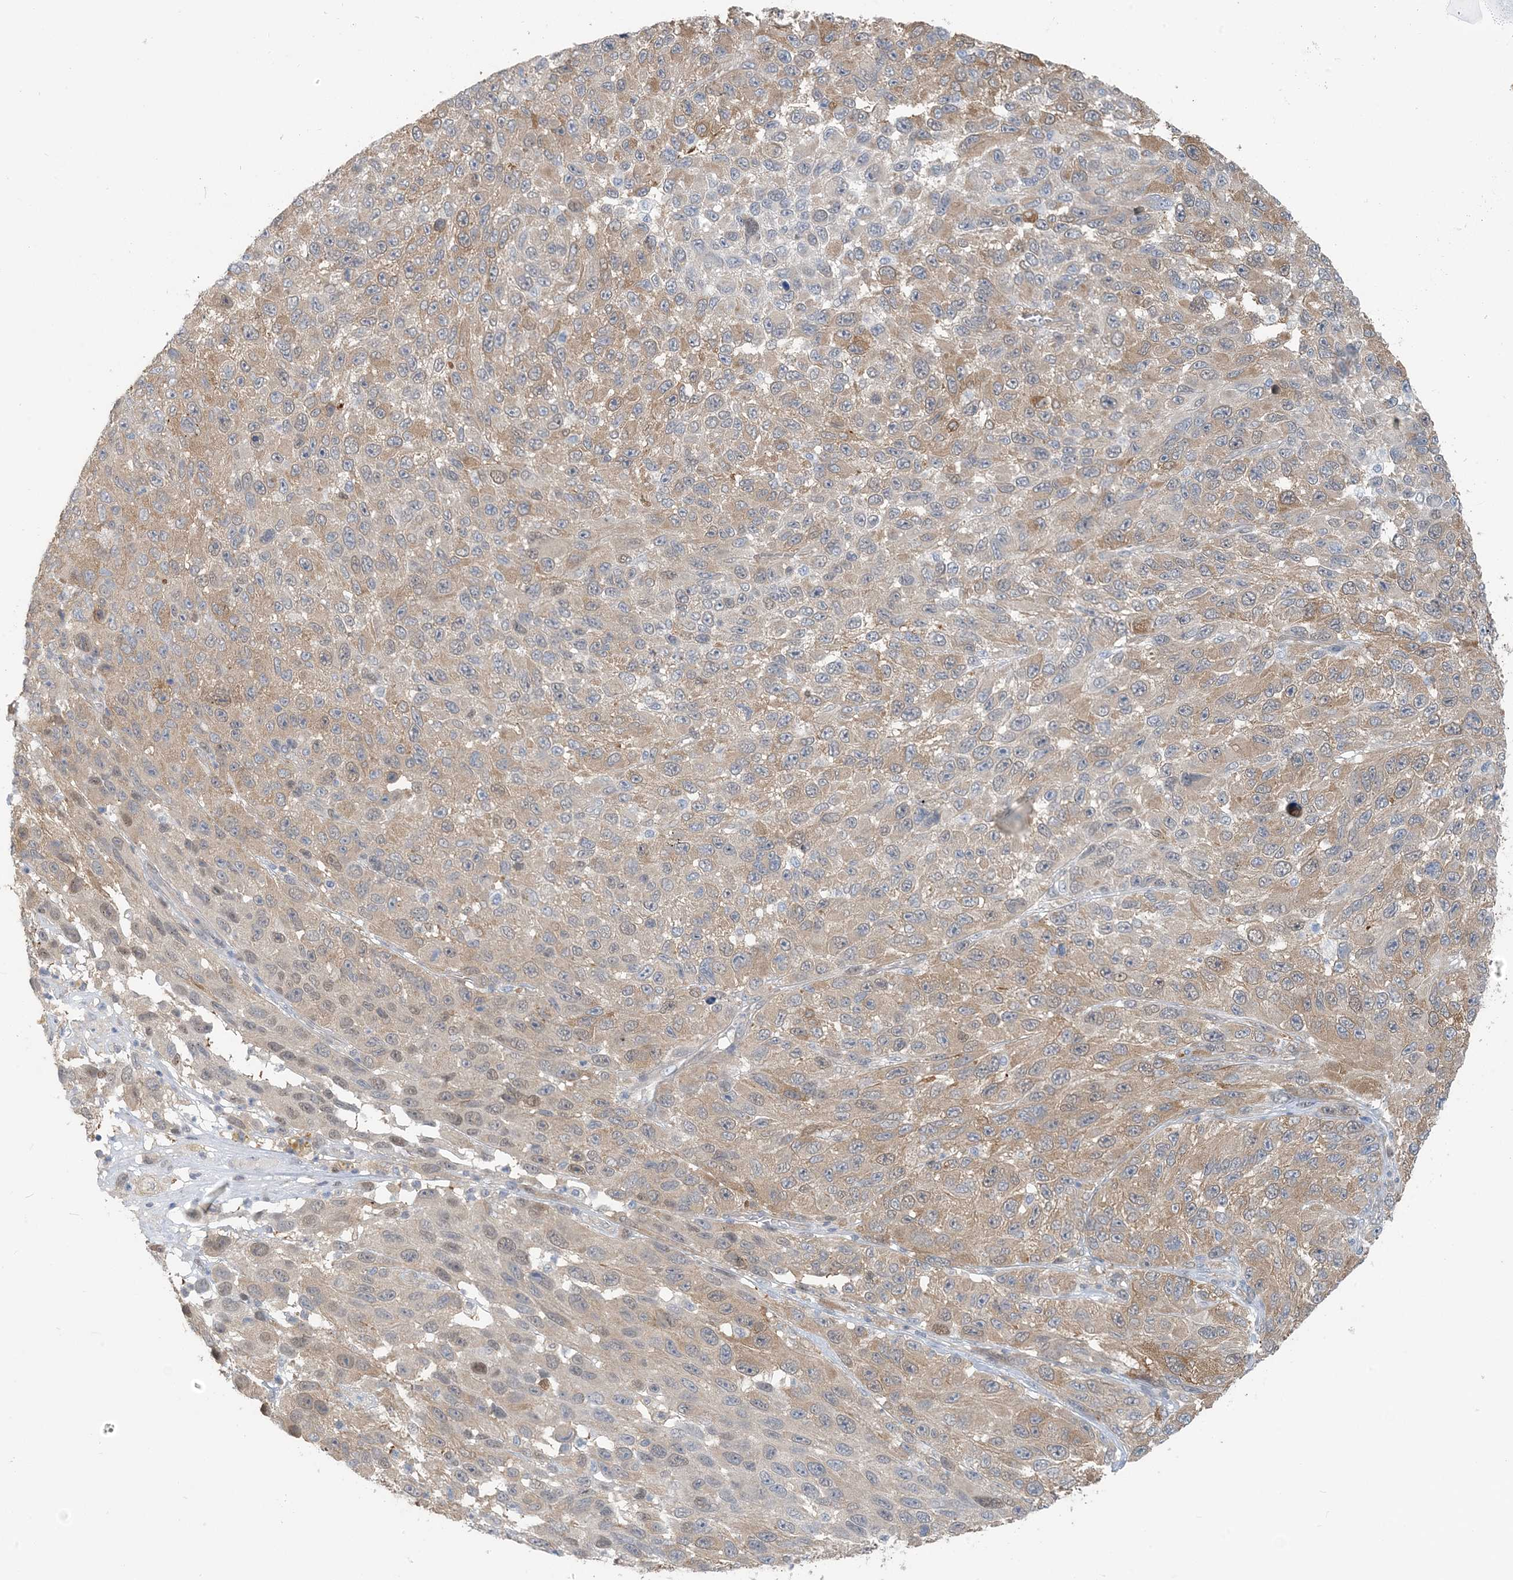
{"staining": {"intensity": "moderate", "quantity": ">75%", "location": "cytoplasmic/membranous,nuclear"}, "tissue": "melanoma", "cell_type": "Tumor cells", "image_type": "cancer", "snomed": [{"axis": "morphology", "description": "Malignant melanoma, NOS"}, {"axis": "topography", "description": "Skin"}], "caption": "Protein staining exhibits moderate cytoplasmic/membranous and nuclear expression in approximately >75% of tumor cells in melanoma.", "gene": "ZC3H12A", "patient": {"sex": "female", "age": 96}}